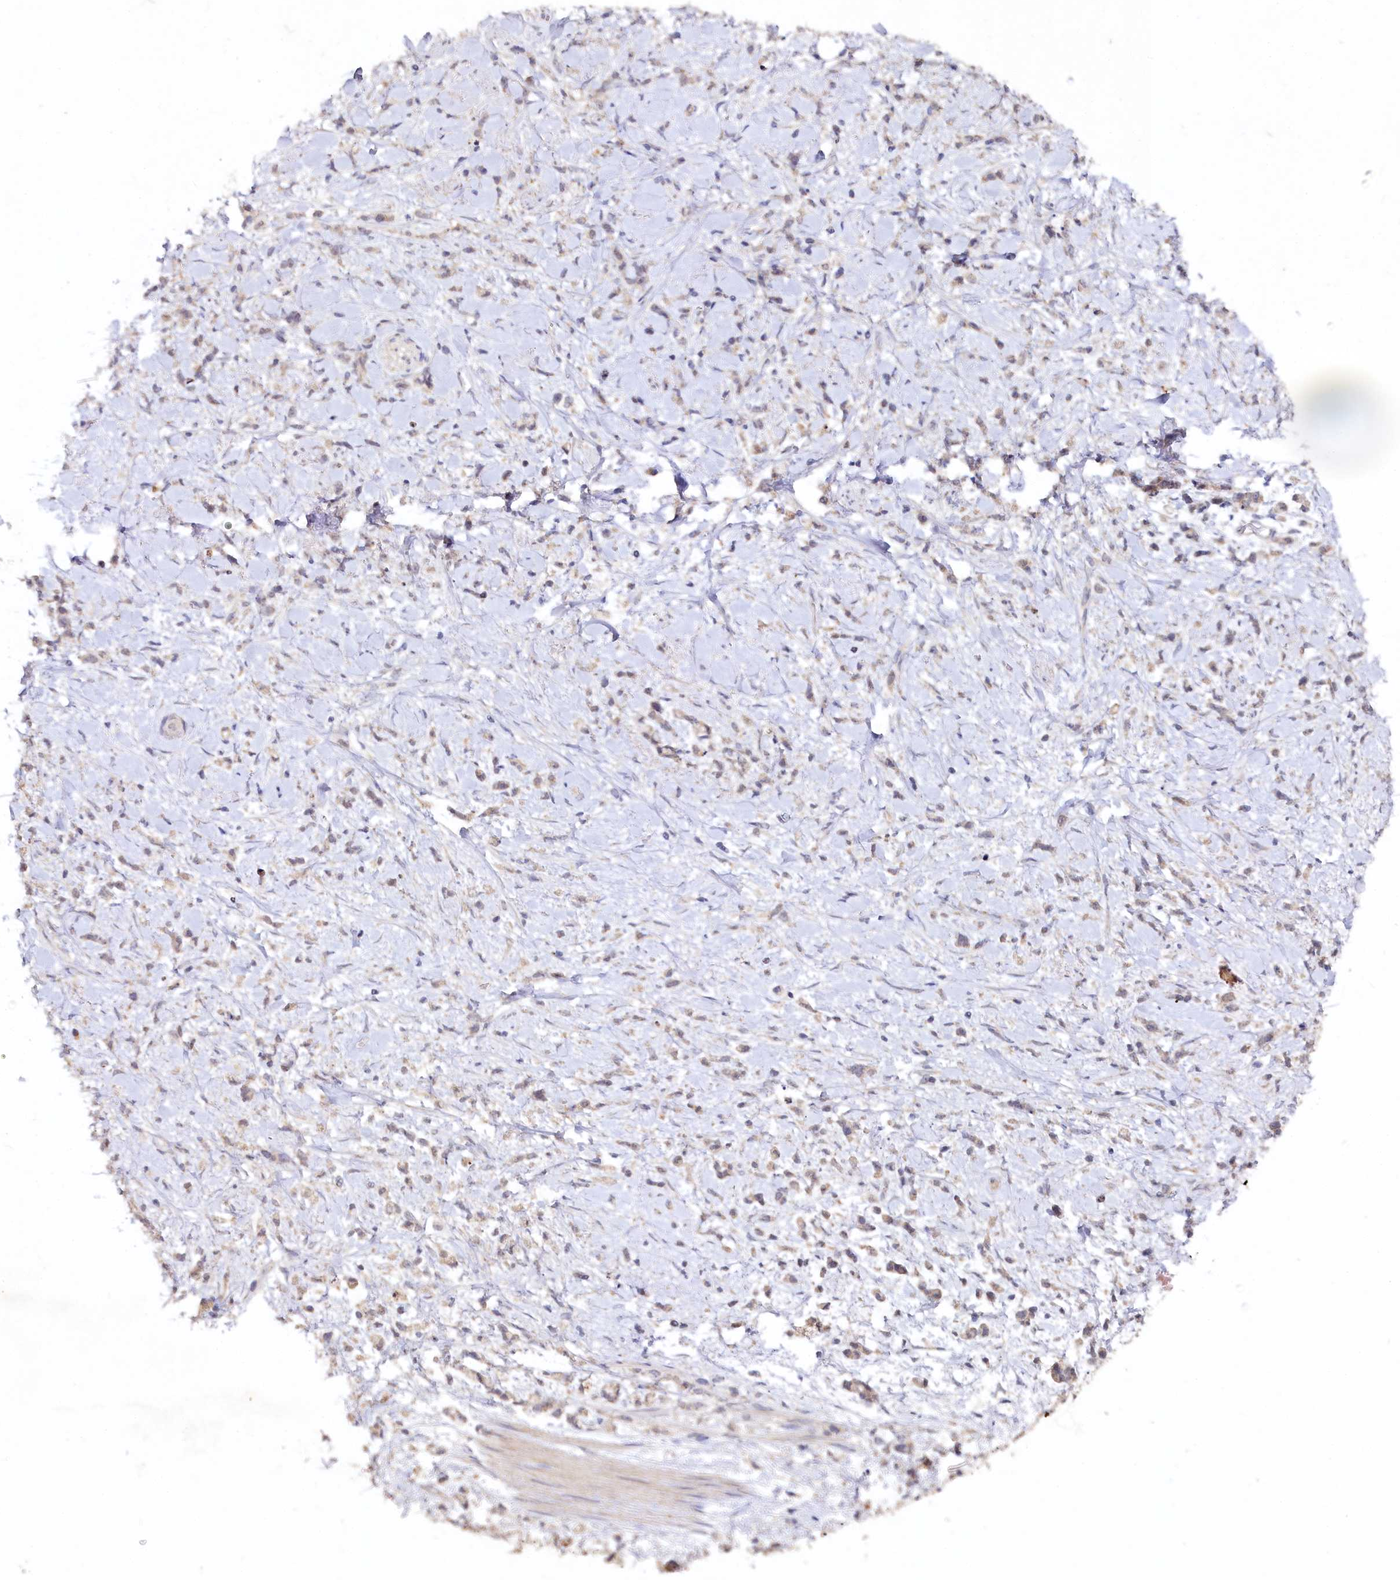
{"staining": {"intensity": "weak", "quantity": "<25%", "location": "cytoplasmic/membranous"}, "tissue": "stomach cancer", "cell_type": "Tumor cells", "image_type": "cancer", "snomed": [{"axis": "morphology", "description": "Adenocarcinoma, NOS"}, {"axis": "topography", "description": "Stomach"}], "caption": "This is an IHC histopathology image of adenocarcinoma (stomach). There is no staining in tumor cells.", "gene": "HERC3", "patient": {"sex": "female", "age": 60}}